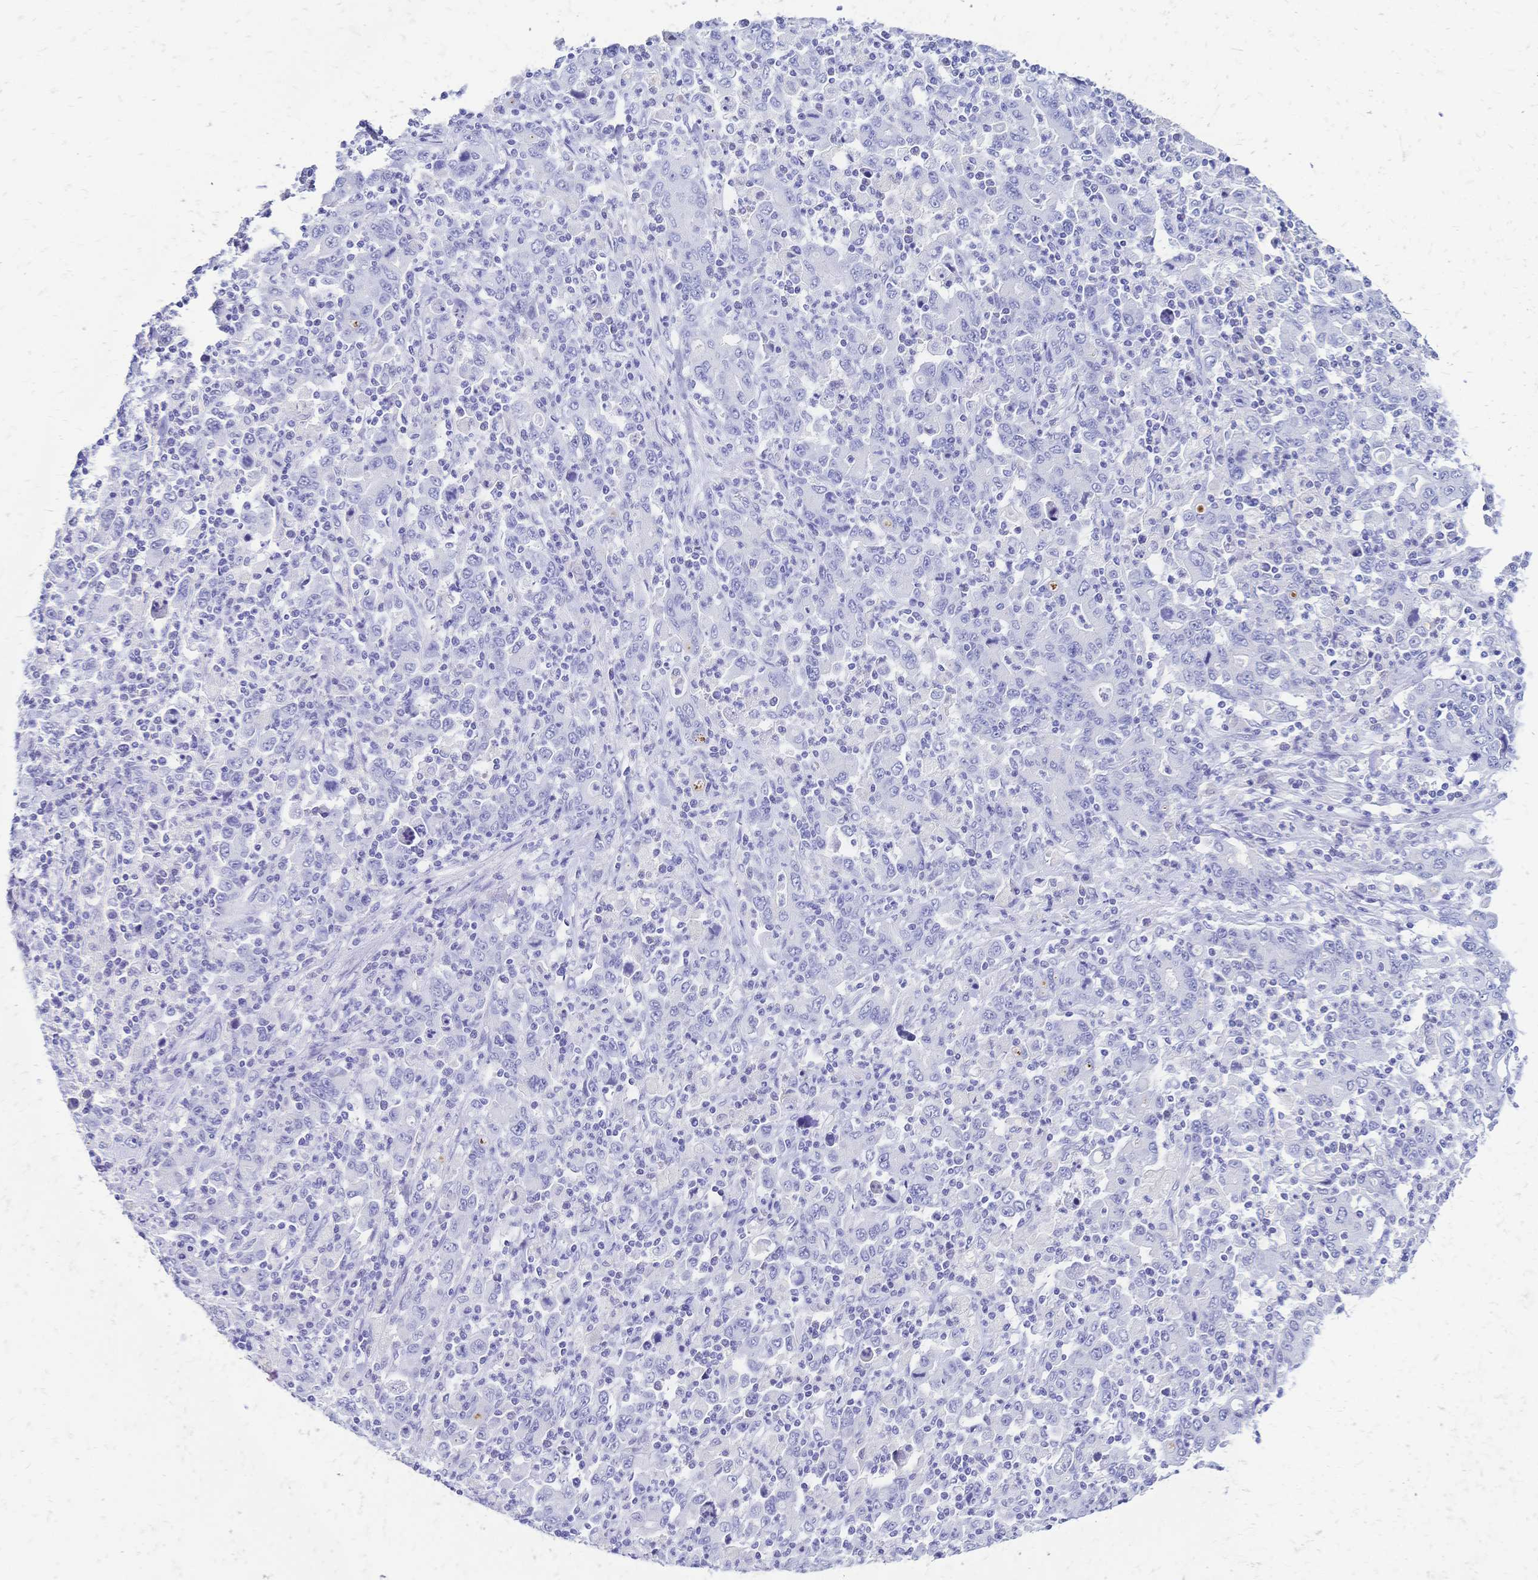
{"staining": {"intensity": "negative", "quantity": "none", "location": "none"}, "tissue": "stomach cancer", "cell_type": "Tumor cells", "image_type": "cancer", "snomed": [{"axis": "morphology", "description": "Adenocarcinoma, NOS"}, {"axis": "topography", "description": "Stomach, upper"}], "caption": "Tumor cells show no significant protein staining in adenocarcinoma (stomach).", "gene": "FA2H", "patient": {"sex": "male", "age": 69}}